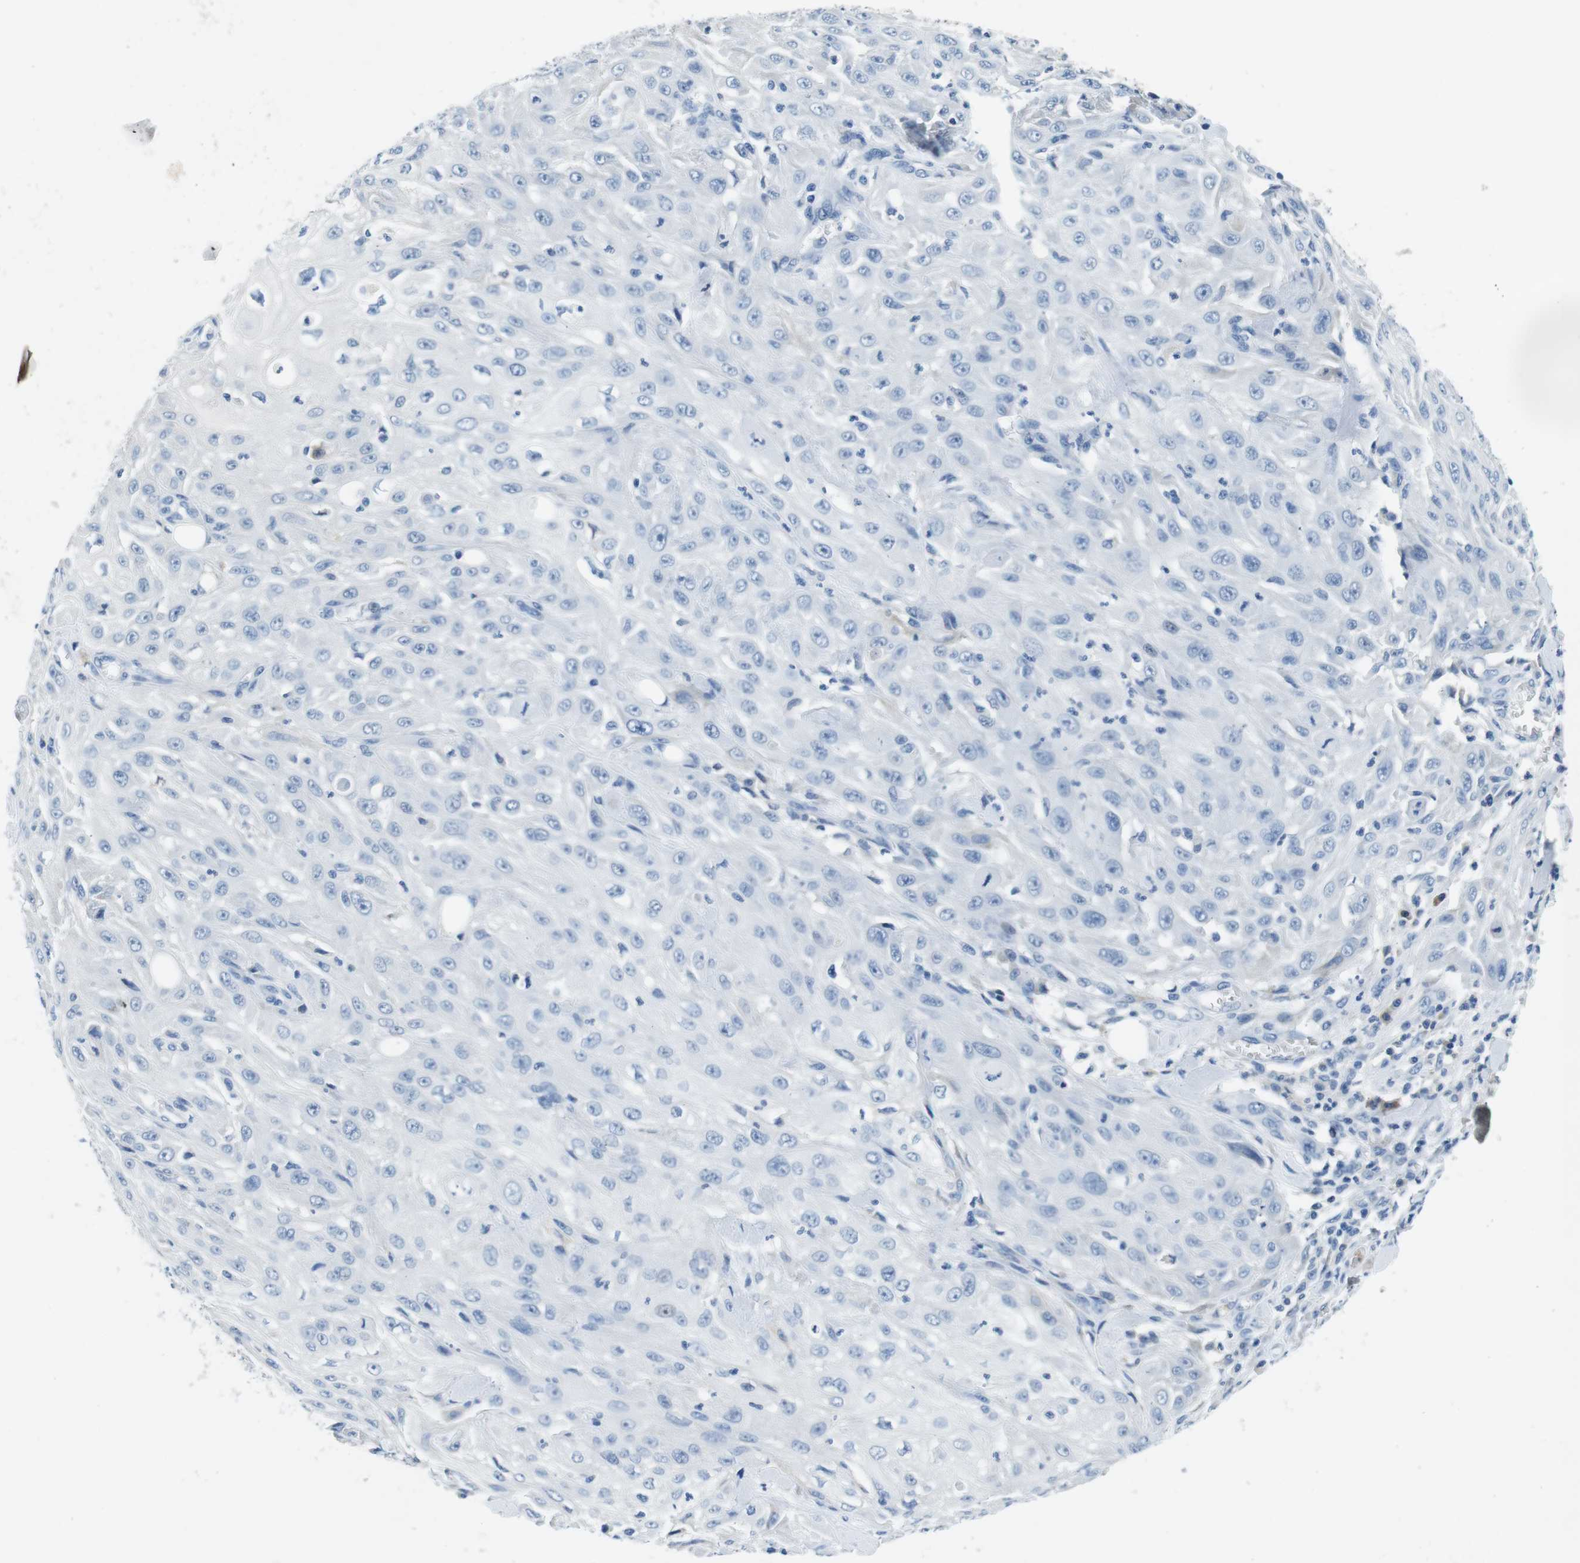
{"staining": {"intensity": "negative", "quantity": "none", "location": "none"}, "tissue": "skin cancer", "cell_type": "Tumor cells", "image_type": "cancer", "snomed": [{"axis": "morphology", "description": "Squamous cell carcinoma, NOS"}, {"axis": "morphology", "description": "Squamous cell carcinoma, metastatic, NOS"}, {"axis": "topography", "description": "Skin"}, {"axis": "topography", "description": "Lymph node"}], "caption": "A photomicrograph of human skin cancer is negative for staining in tumor cells.", "gene": "IGHD", "patient": {"sex": "male", "age": 75}}